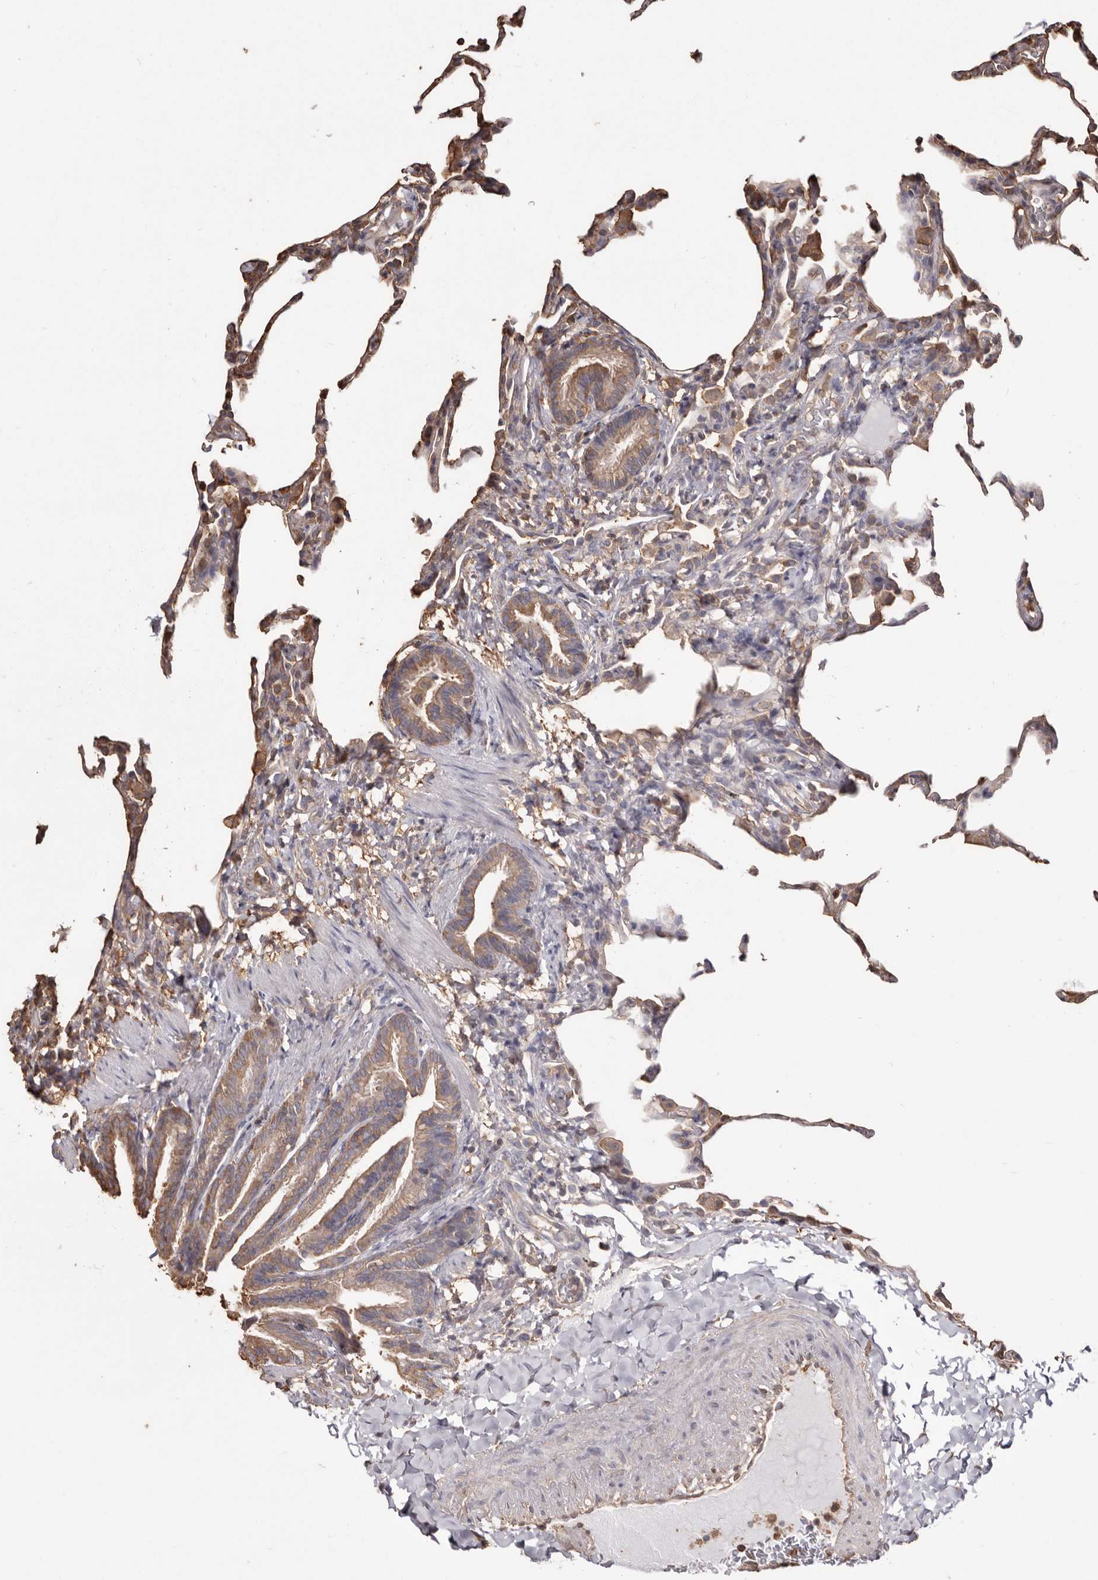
{"staining": {"intensity": "moderate", "quantity": "25%-75%", "location": "cytoplasmic/membranous"}, "tissue": "lung", "cell_type": "Alveolar cells", "image_type": "normal", "snomed": [{"axis": "morphology", "description": "Normal tissue, NOS"}, {"axis": "topography", "description": "Lung"}], "caption": "This histopathology image demonstrates normal lung stained with IHC to label a protein in brown. The cytoplasmic/membranous of alveolar cells show moderate positivity for the protein. Nuclei are counter-stained blue.", "gene": "PKM", "patient": {"sex": "male", "age": 20}}